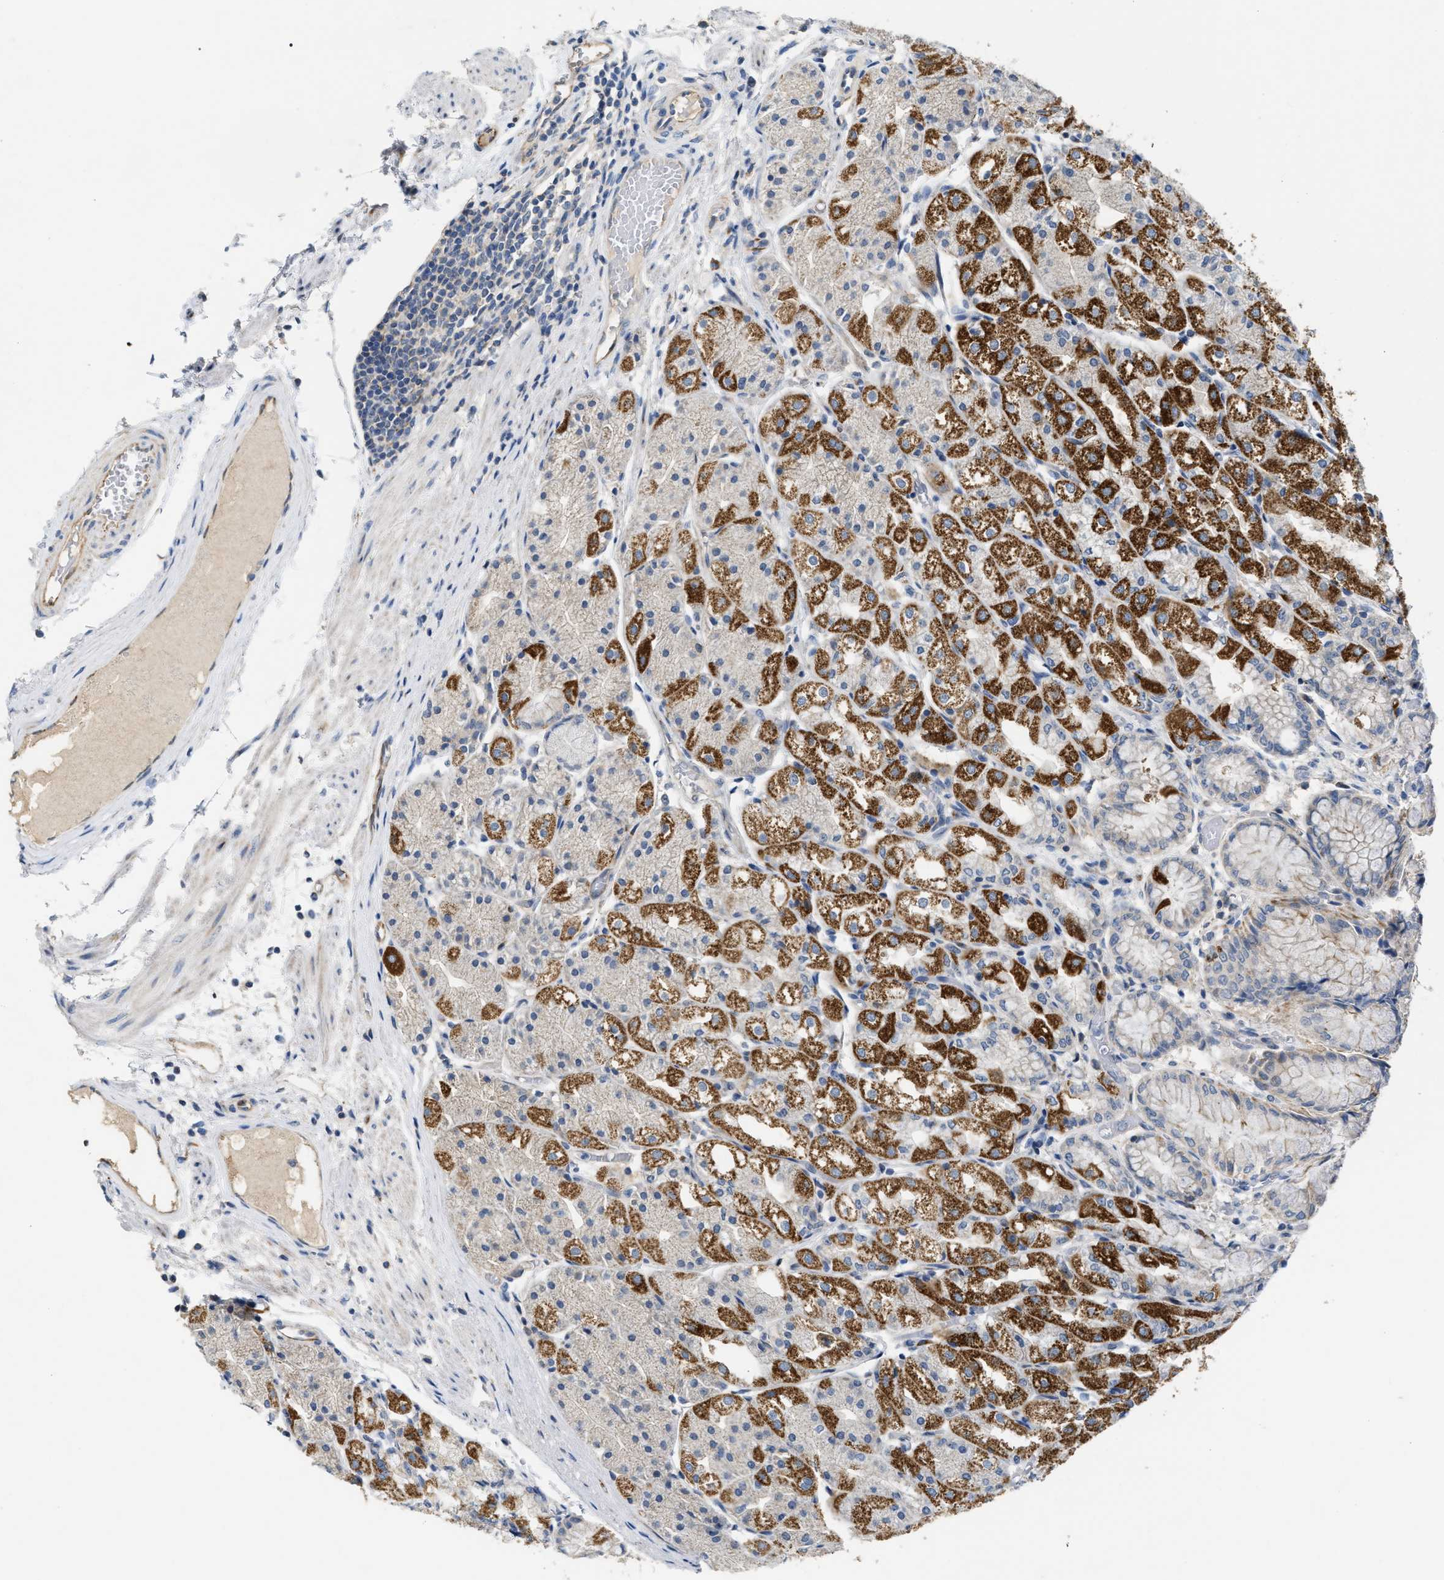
{"staining": {"intensity": "strong", "quantity": "25%-75%", "location": "cytoplasmic/membranous"}, "tissue": "stomach", "cell_type": "Glandular cells", "image_type": "normal", "snomed": [{"axis": "morphology", "description": "Normal tissue, NOS"}, {"axis": "topography", "description": "Stomach, upper"}], "caption": "Stomach stained with DAB immunohistochemistry exhibits high levels of strong cytoplasmic/membranous expression in about 25%-75% of glandular cells.", "gene": "DHX58", "patient": {"sex": "male", "age": 72}}